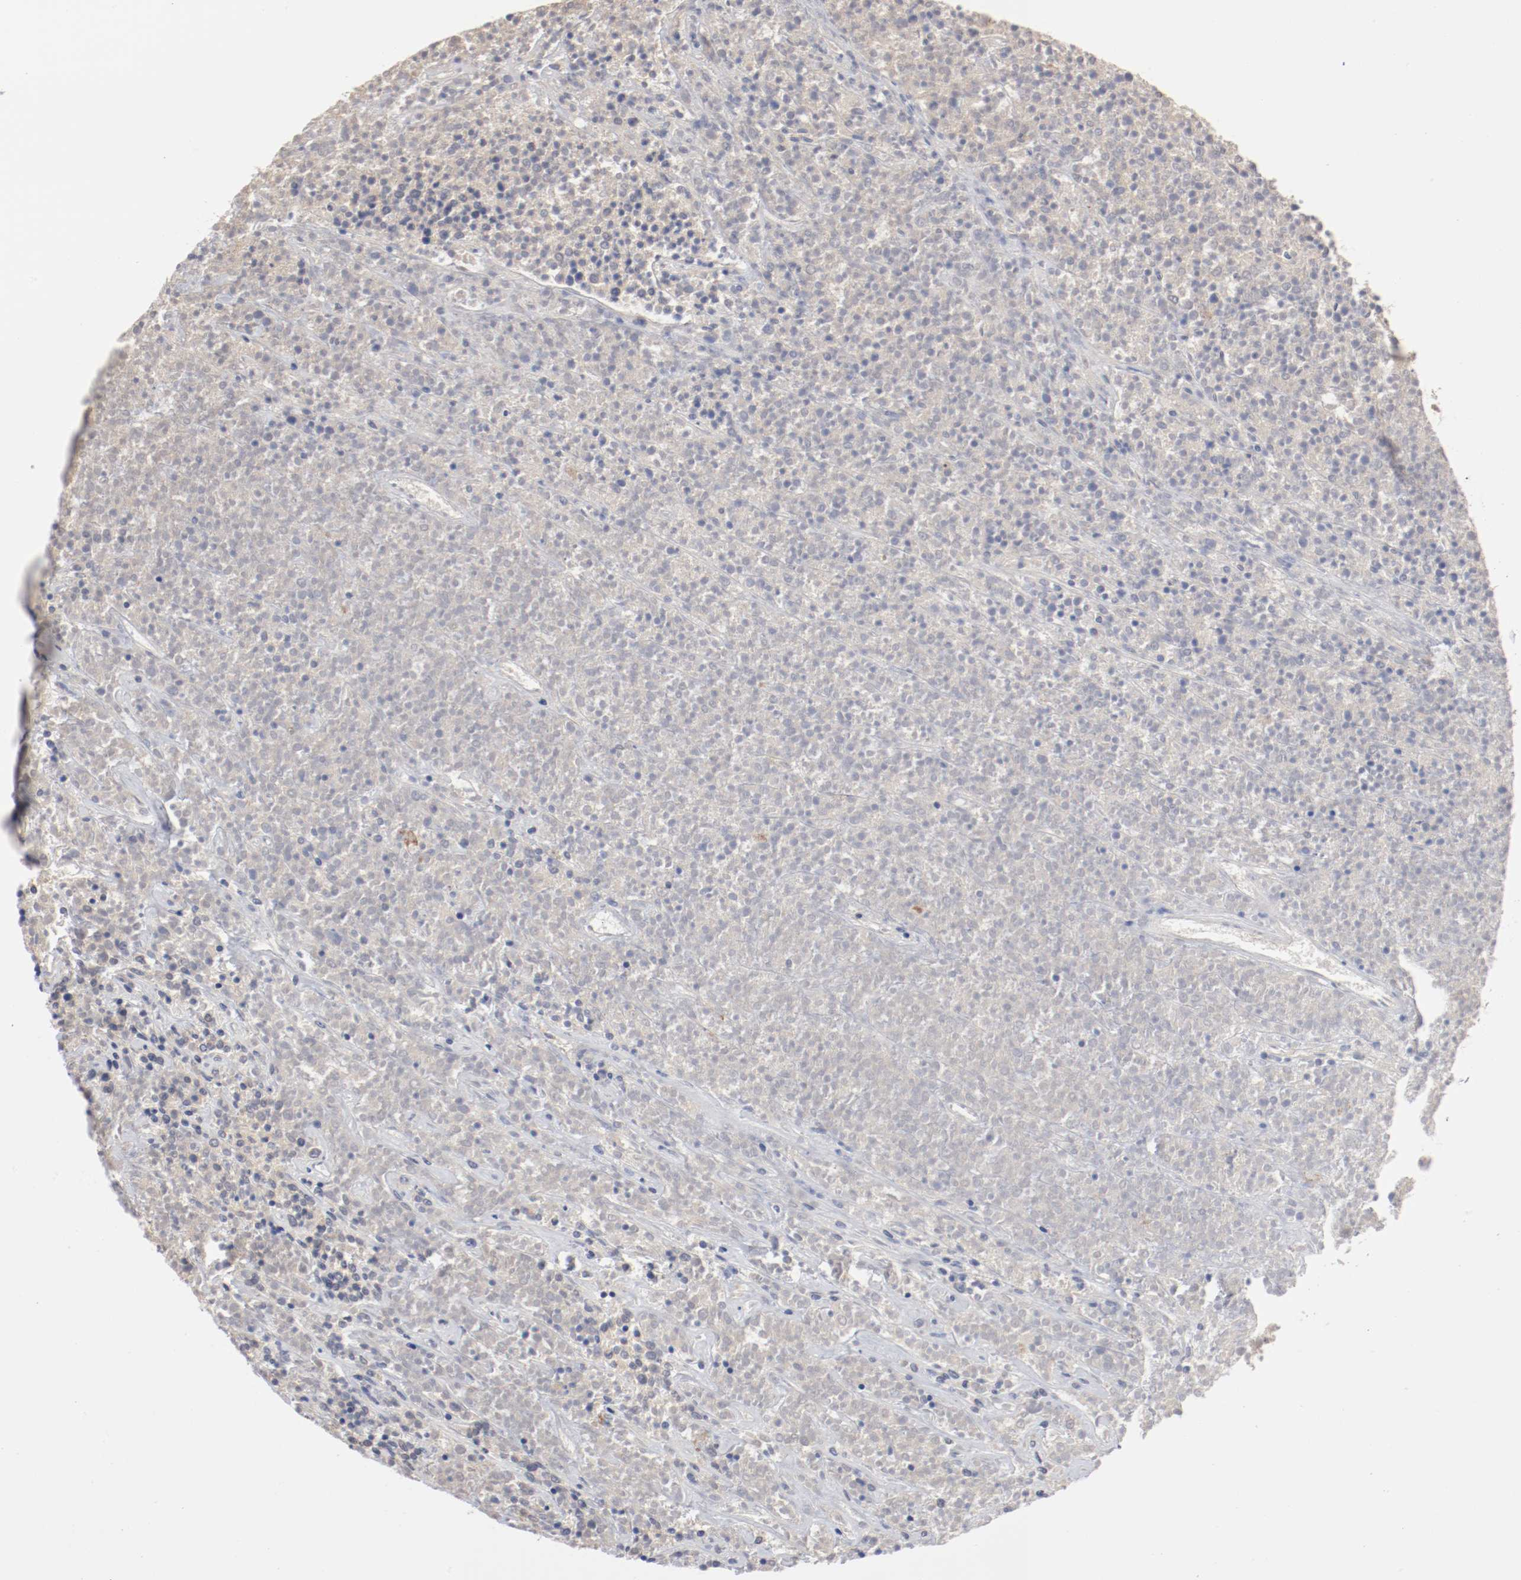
{"staining": {"intensity": "negative", "quantity": "none", "location": "none"}, "tissue": "lymphoma", "cell_type": "Tumor cells", "image_type": "cancer", "snomed": [{"axis": "morphology", "description": "Malignant lymphoma, non-Hodgkin's type, High grade"}, {"axis": "topography", "description": "Lymph node"}], "caption": "Immunohistochemistry of high-grade malignant lymphoma, non-Hodgkin's type displays no expression in tumor cells.", "gene": "GPR143", "patient": {"sex": "female", "age": 73}}